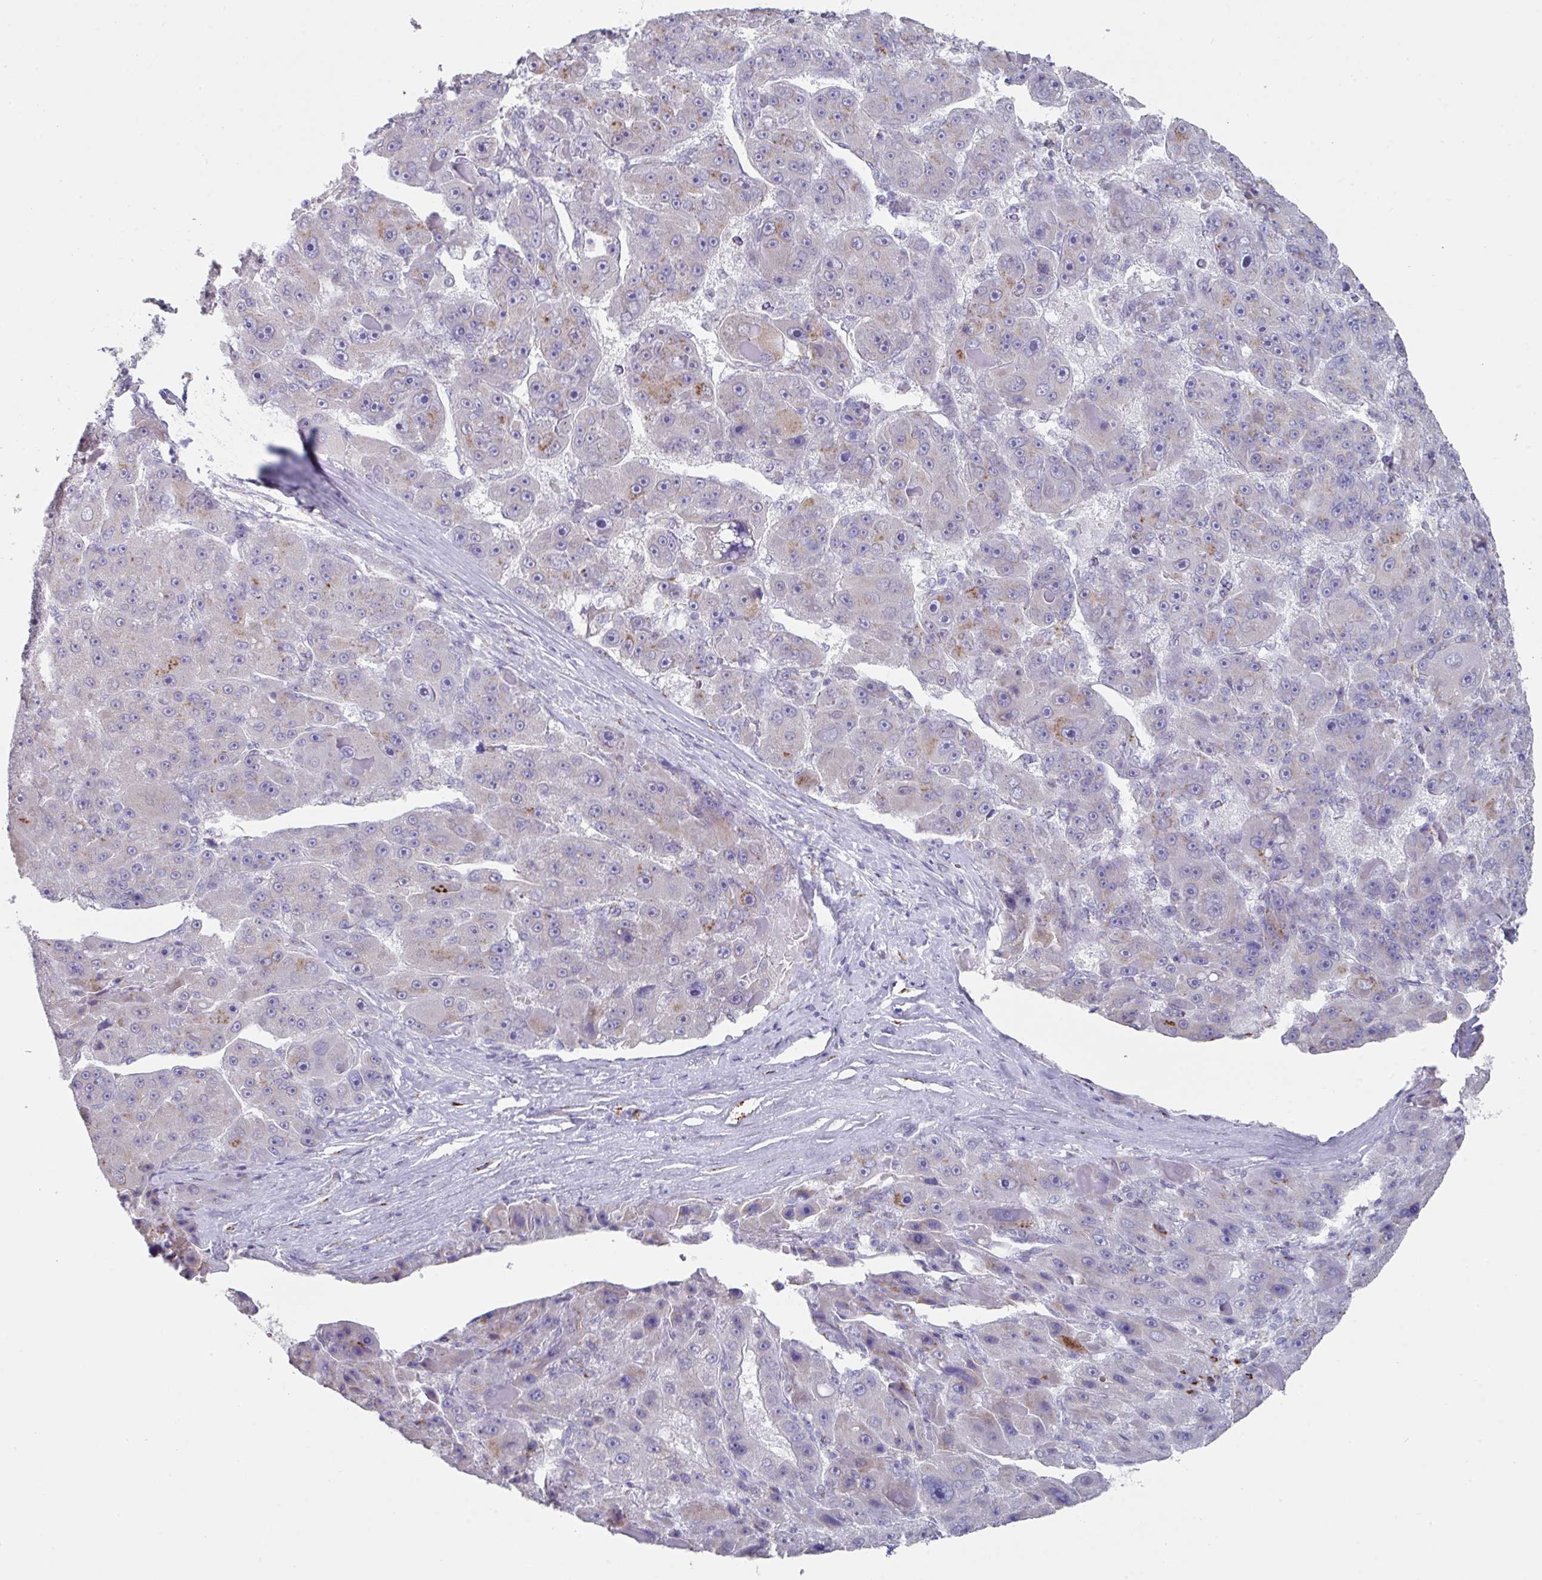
{"staining": {"intensity": "moderate", "quantity": "<25%", "location": "cytoplasmic/membranous"}, "tissue": "liver cancer", "cell_type": "Tumor cells", "image_type": "cancer", "snomed": [{"axis": "morphology", "description": "Carcinoma, Hepatocellular, NOS"}, {"axis": "topography", "description": "Liver"}], "caption": "High-magnification brightfield microscopy of hepatocellular carcinoma (liver) stained with DAB (brown) and counterstained with hematoxylin (blue). tumor cells exhibit moderate cytoplasmic/membranous staining is present in about<25% of cells.", "gene": "VKORC1L1", "patient": {"sex": "male", "age": 76}}